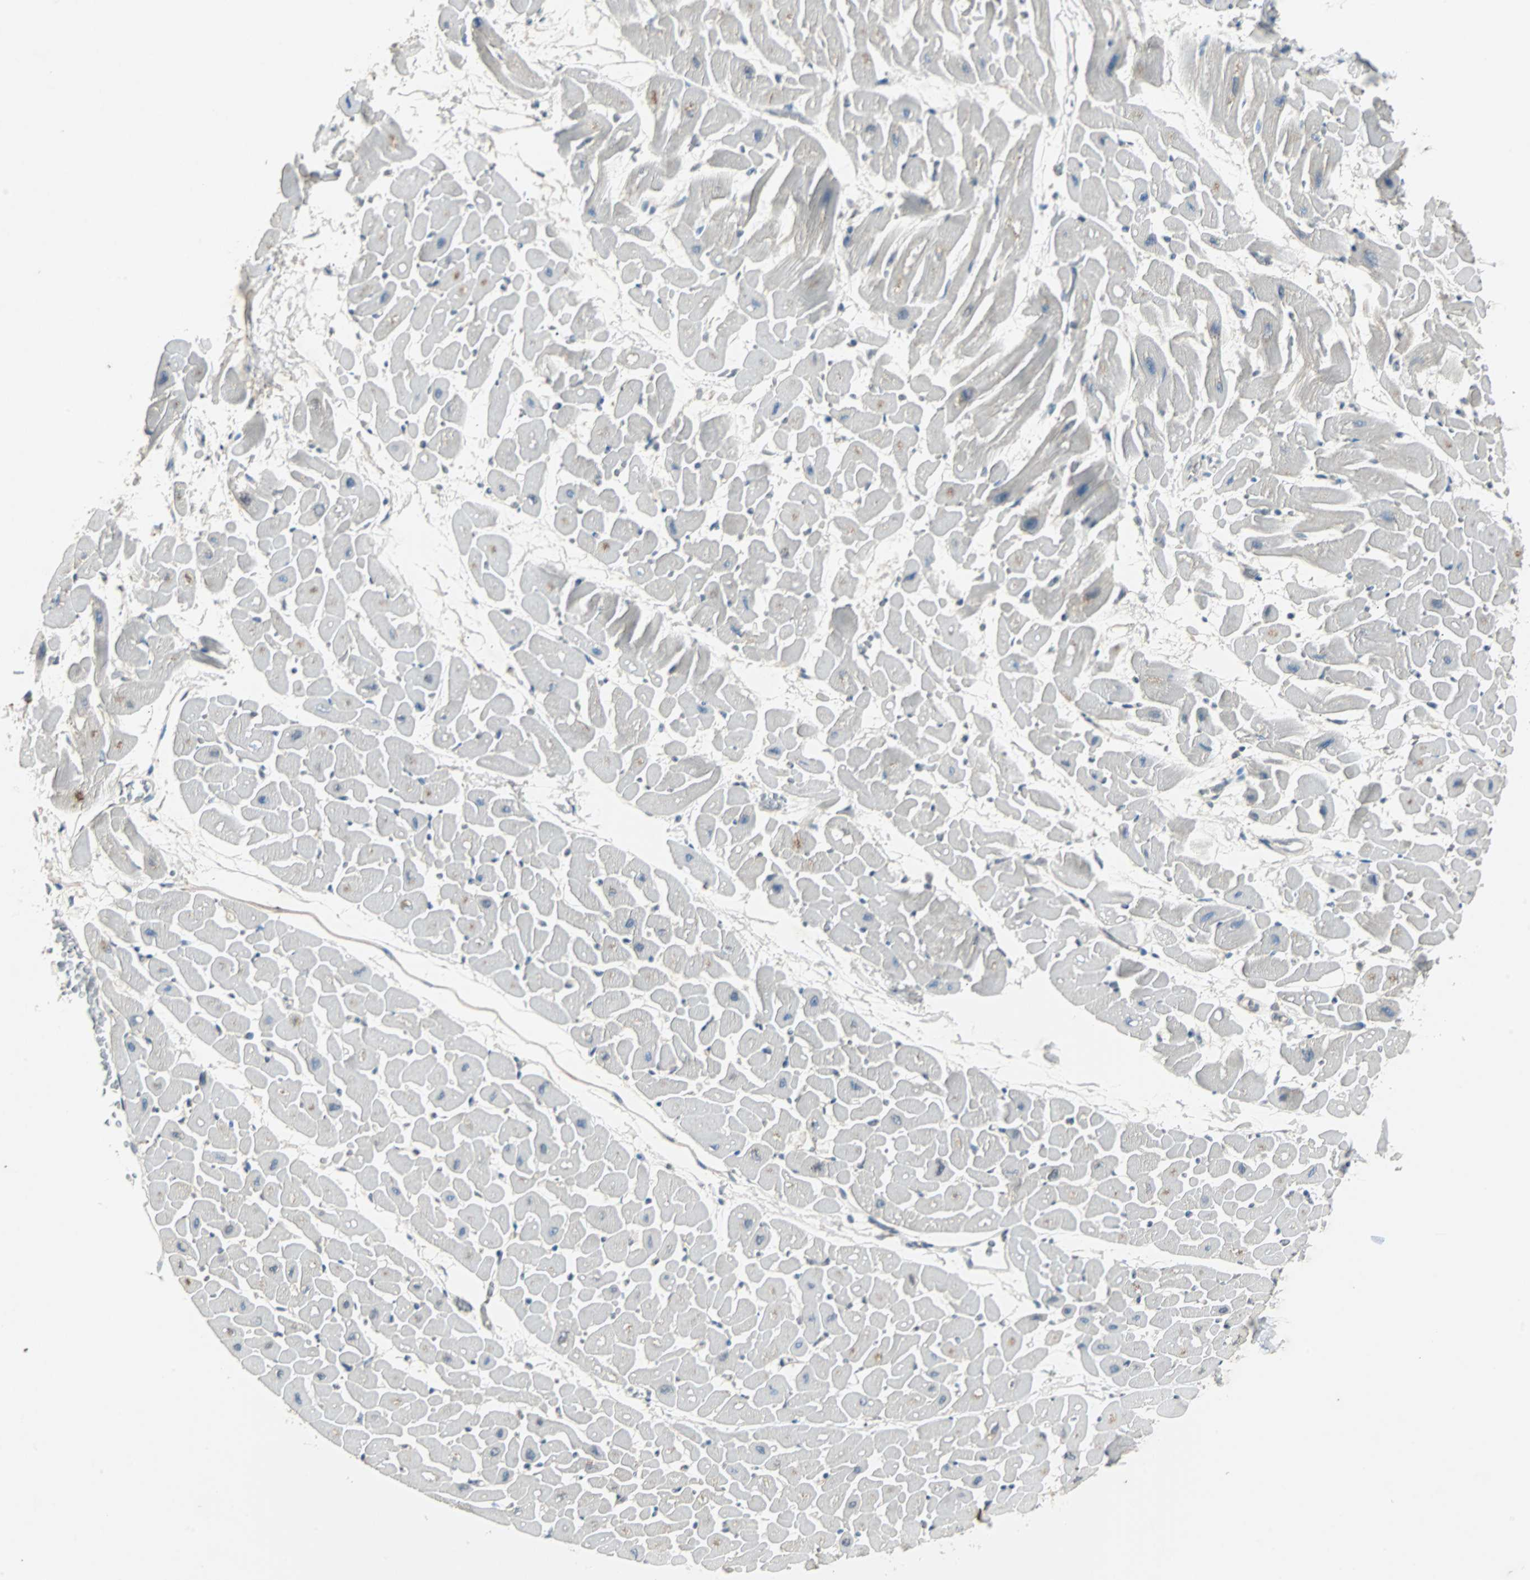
{"staining": {"intensity": "moderate", "quantity": "<25%", "location": "cytoplasmic/membranous"}, "tissue": "heart muscle", "cell_type": "Cardiomyocytes", "image_type": "normal", "snomed": [{"axis": "morphology", "description": "Normal tissue, NOS"}, {"axis": "topography", "description": "Heart"}], "caption": "This micrograph exhibits immunohistochemistry staining of unremarkable heart muscle, with low moderate cytoplasmic/membranous expression in about <25% of cardiomyocytes.", "gene": "CMC2", "patient": {"sex": "male", "age": 45}}